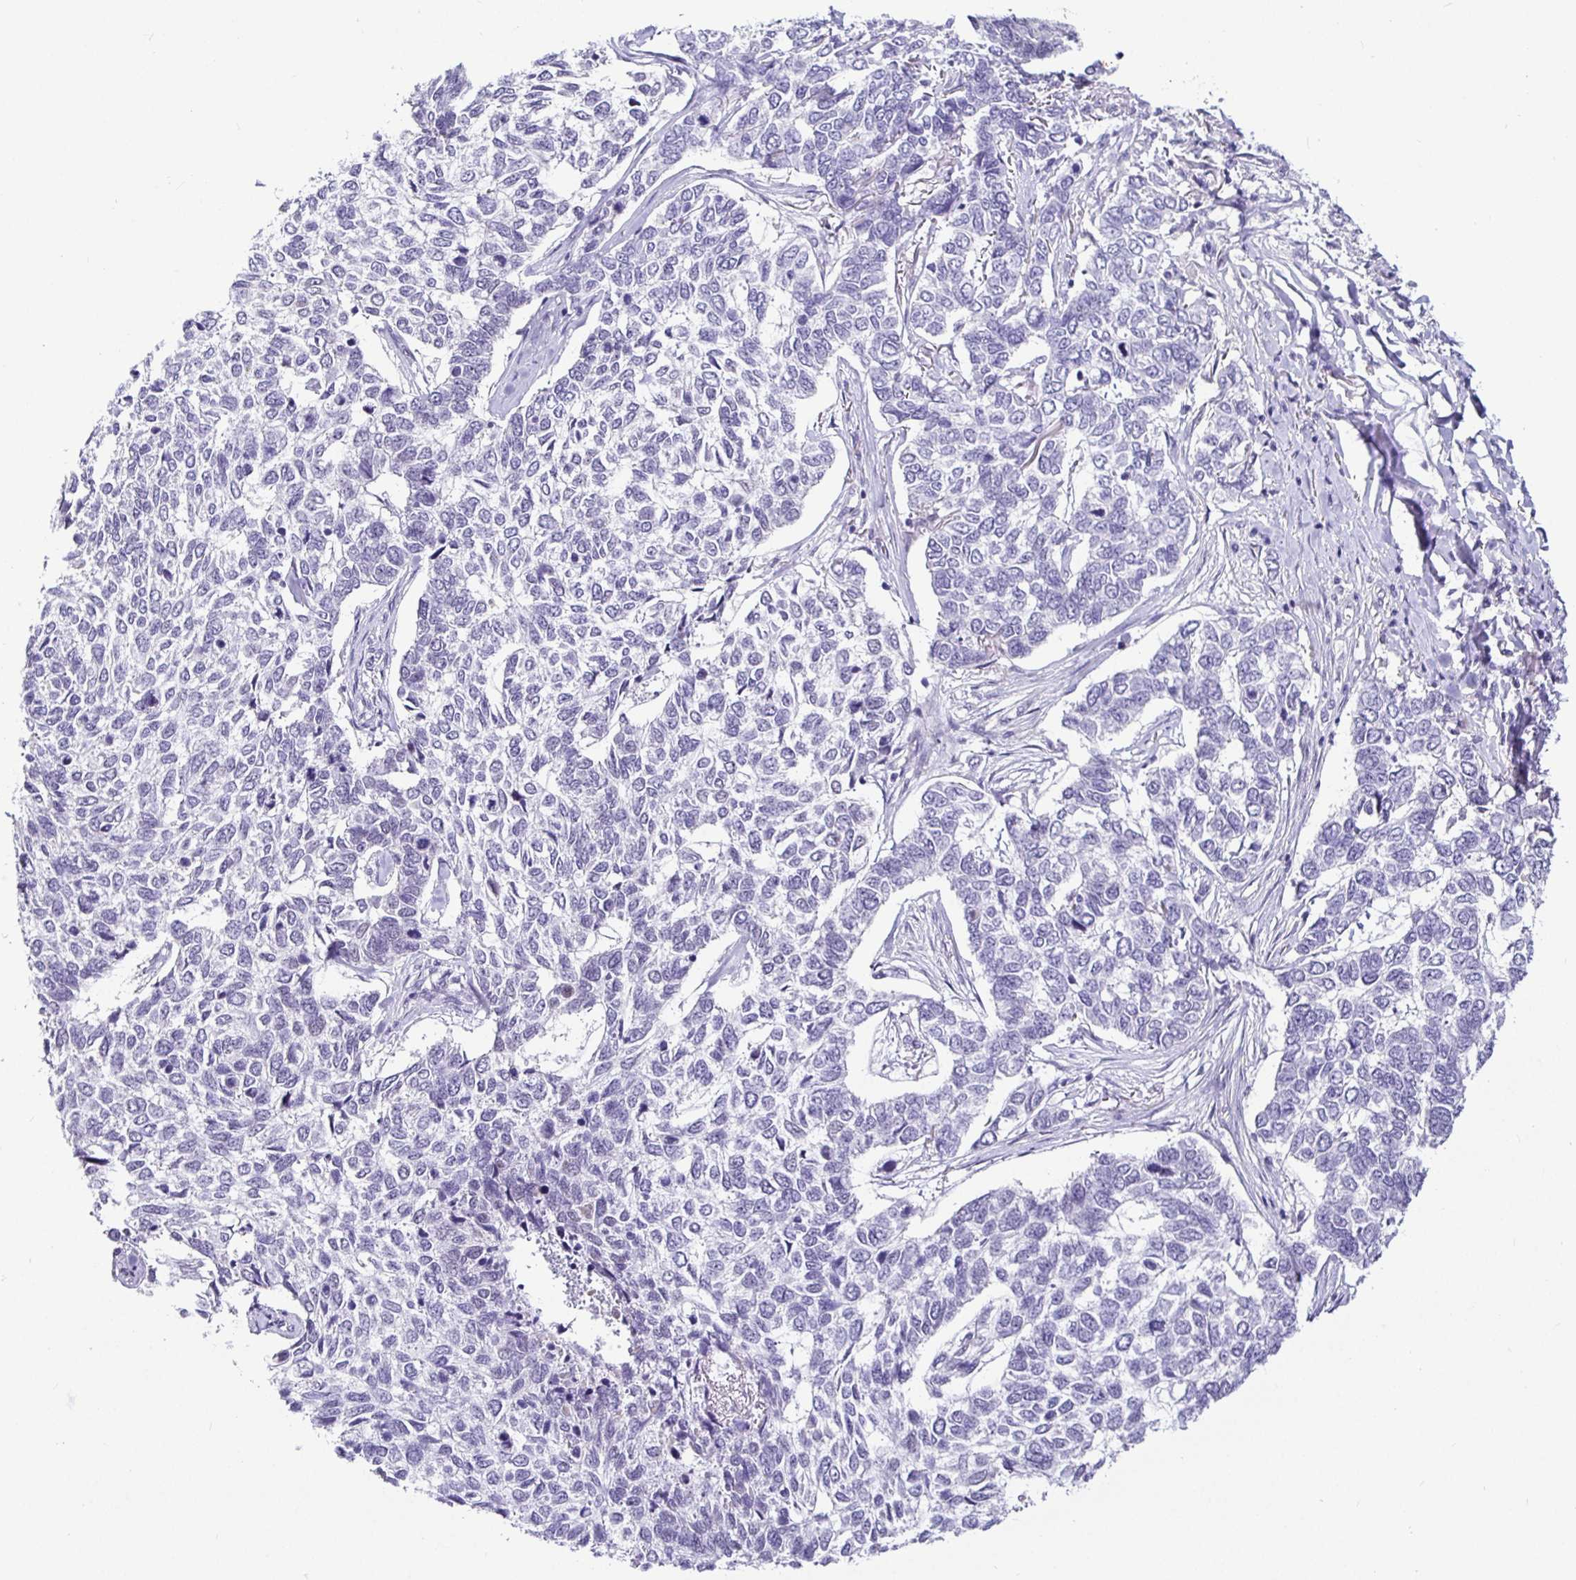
{"staining": {"intensity": "negative", "quantity": "none", "location": "none"}, "tissue": "skin cancer", "cell_type": "Tumor cells", "image_type": "cancer", "snomed": [{"axis": "morphology", "description": "Basal cell carcinoma"}, {"axis": "topography", "description": "Skin"}], "caption": "Immunohistochemistry (IHC) of human skin basal cell carcinoma exhibits no expression in tumor cells.", "gene": "NUP188", "patient": {"sex": "female", "age": 65}}